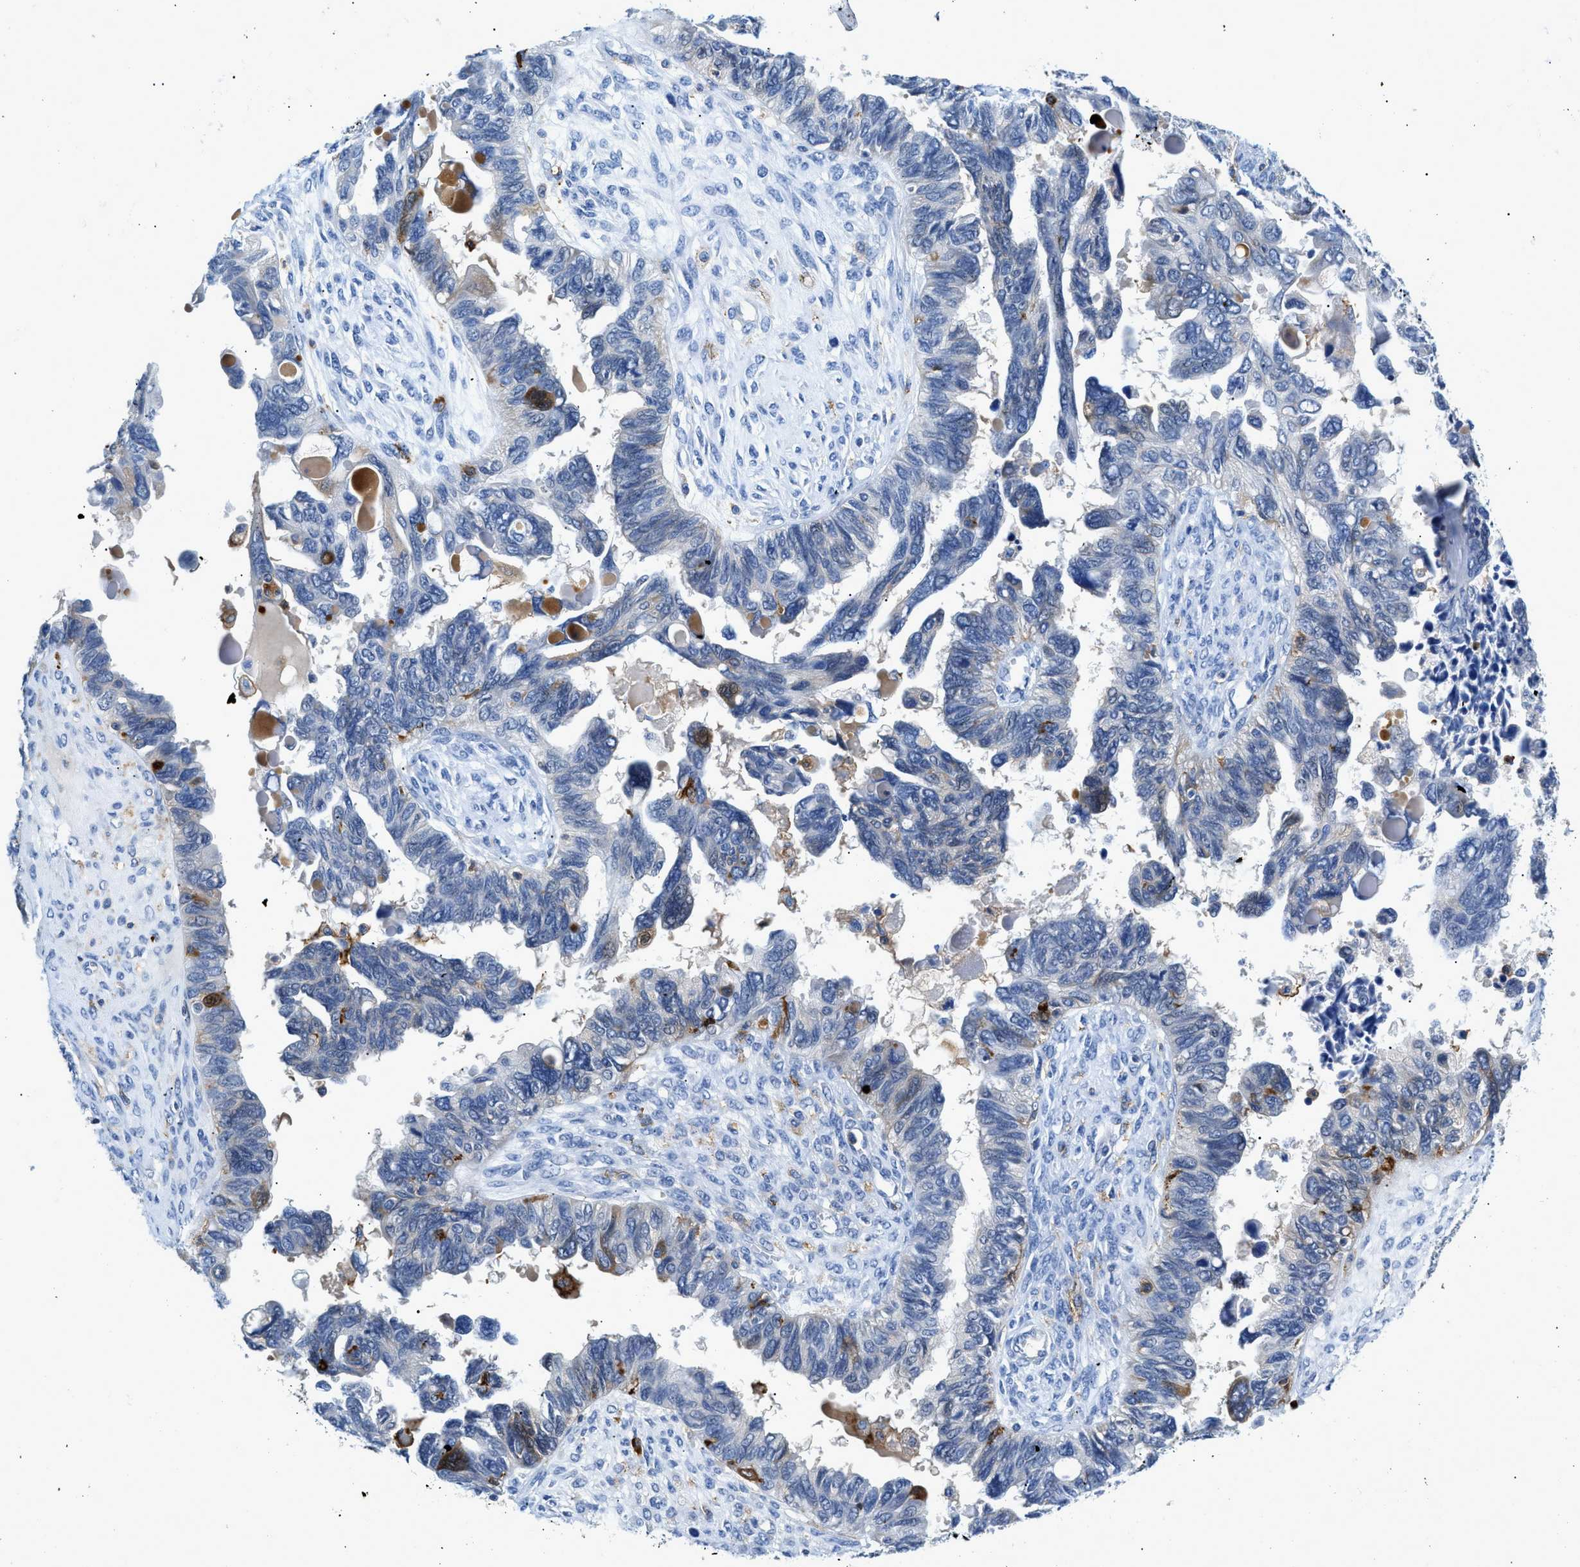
{"staining": {"intensity": "negative", "quantity": "none", "location": "none"}, "tissue": "ovarian cancer", "cell_type": "Tumor cells", "image_type": "cancer", "snomed": [{"axis": "morphology", "description": "Cystadenocarcinoma, serous, NOS"}, {"axis": "topography", "description": "Ovary"}], "caption": "This is an immunohistochemistry image of ovarian cancer. There is no staining in tumor cells.", "gene": "CD226", "patient": {"sex": "female", "age": 79}}